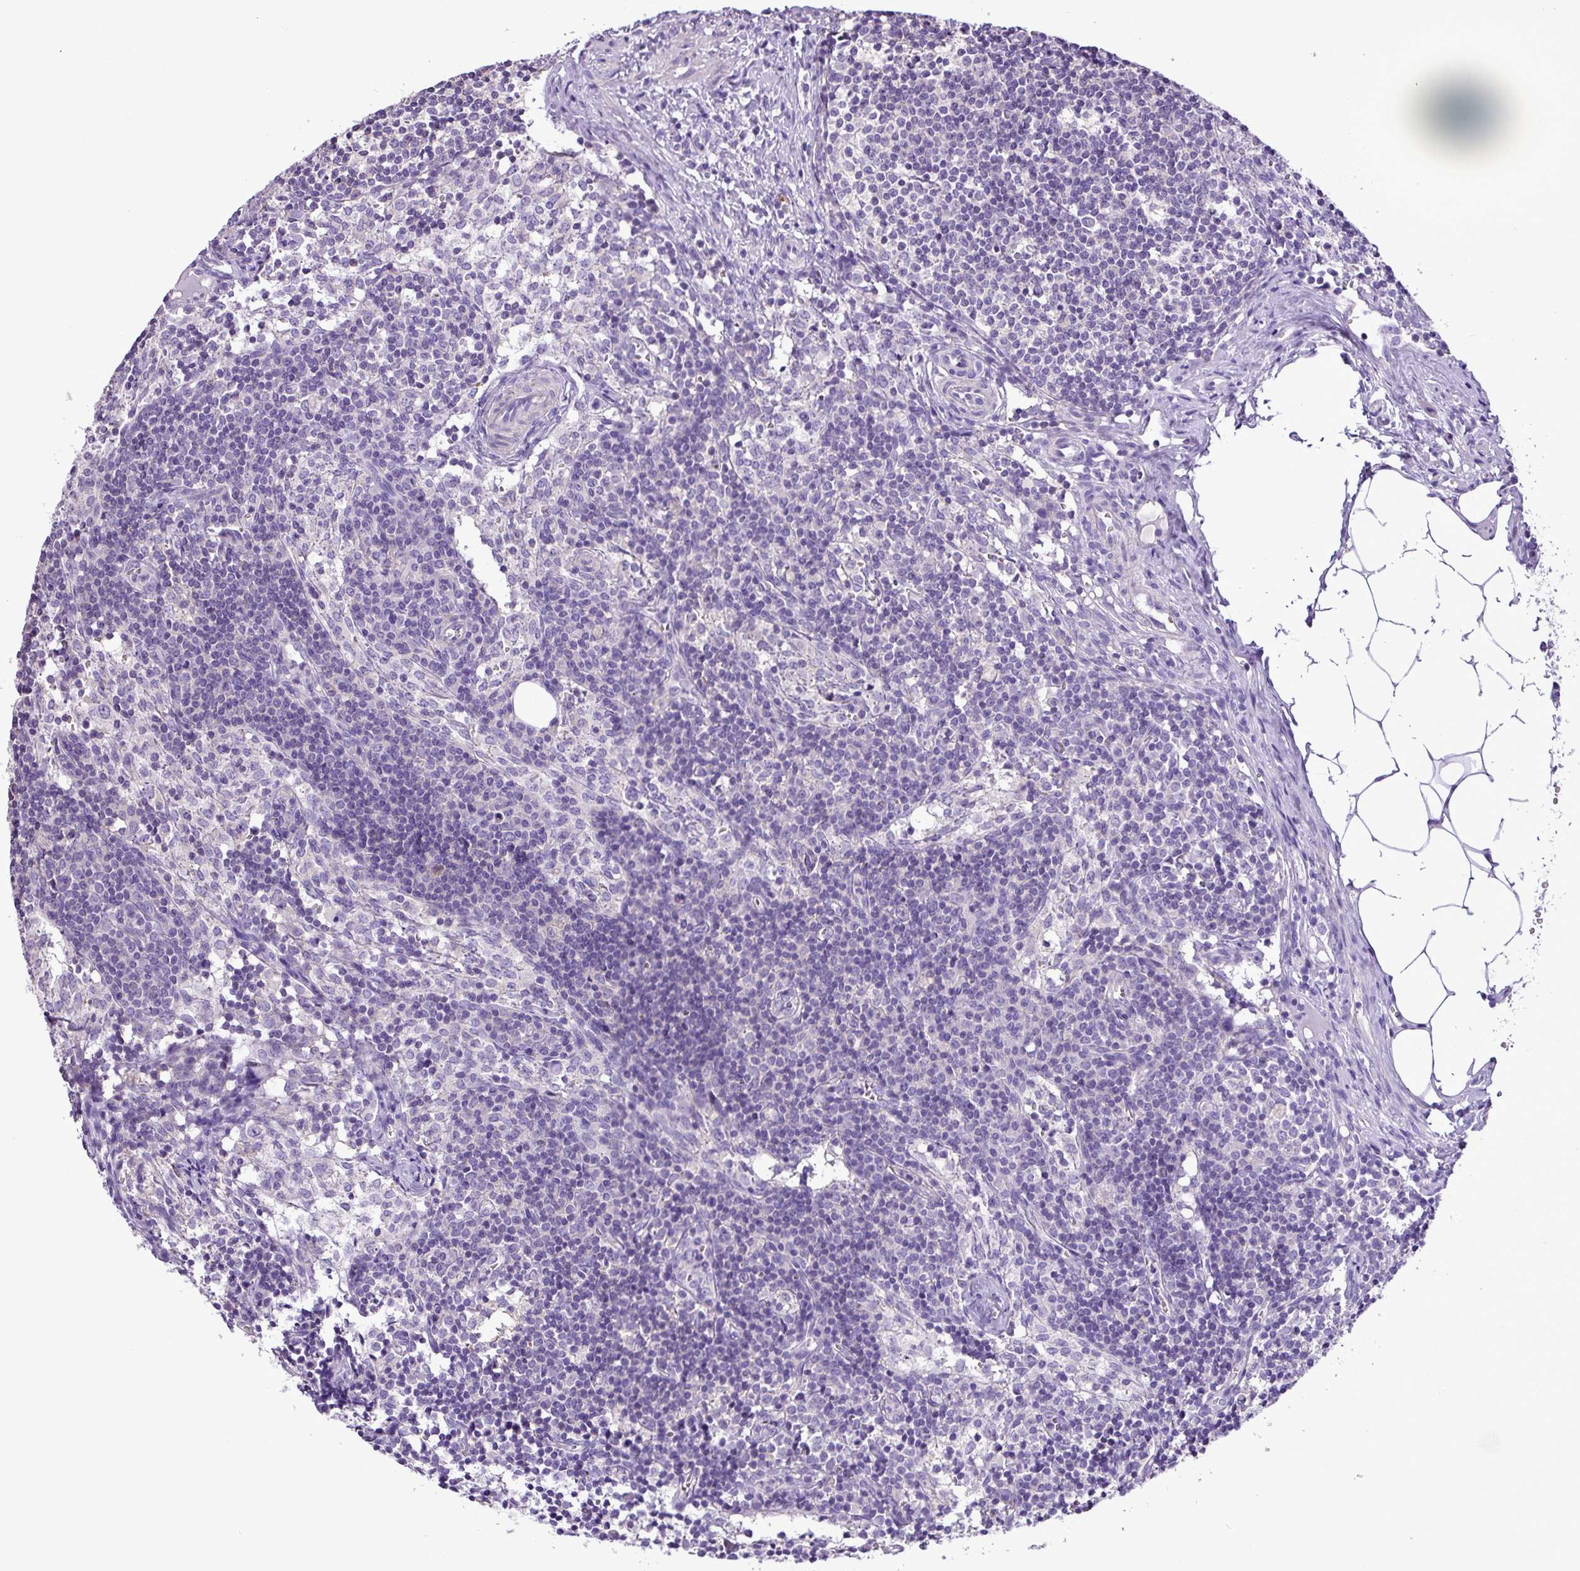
{"staining": {"intensity": "negative", "quantity": "none", "location": "none"}, "tissue": "lymph node", "cell_type": "Germinal center cells", "image_type": "normal", "snomed": [{"axis": "morphology", "description": "Normal tissue, NOS"}, {"axis": "topography", "description": "Lymph node"}], "caption": "Germinal center cells show no significant staining in unremarkable lymph node. Brightfield microscopy of immunohistochemistry (IHC) stained with DAB (brown) and hematoxylin (blue), captured at high magnification.", "gene": "ZNF334", "patient": {"sex": "female", "age": 30}}